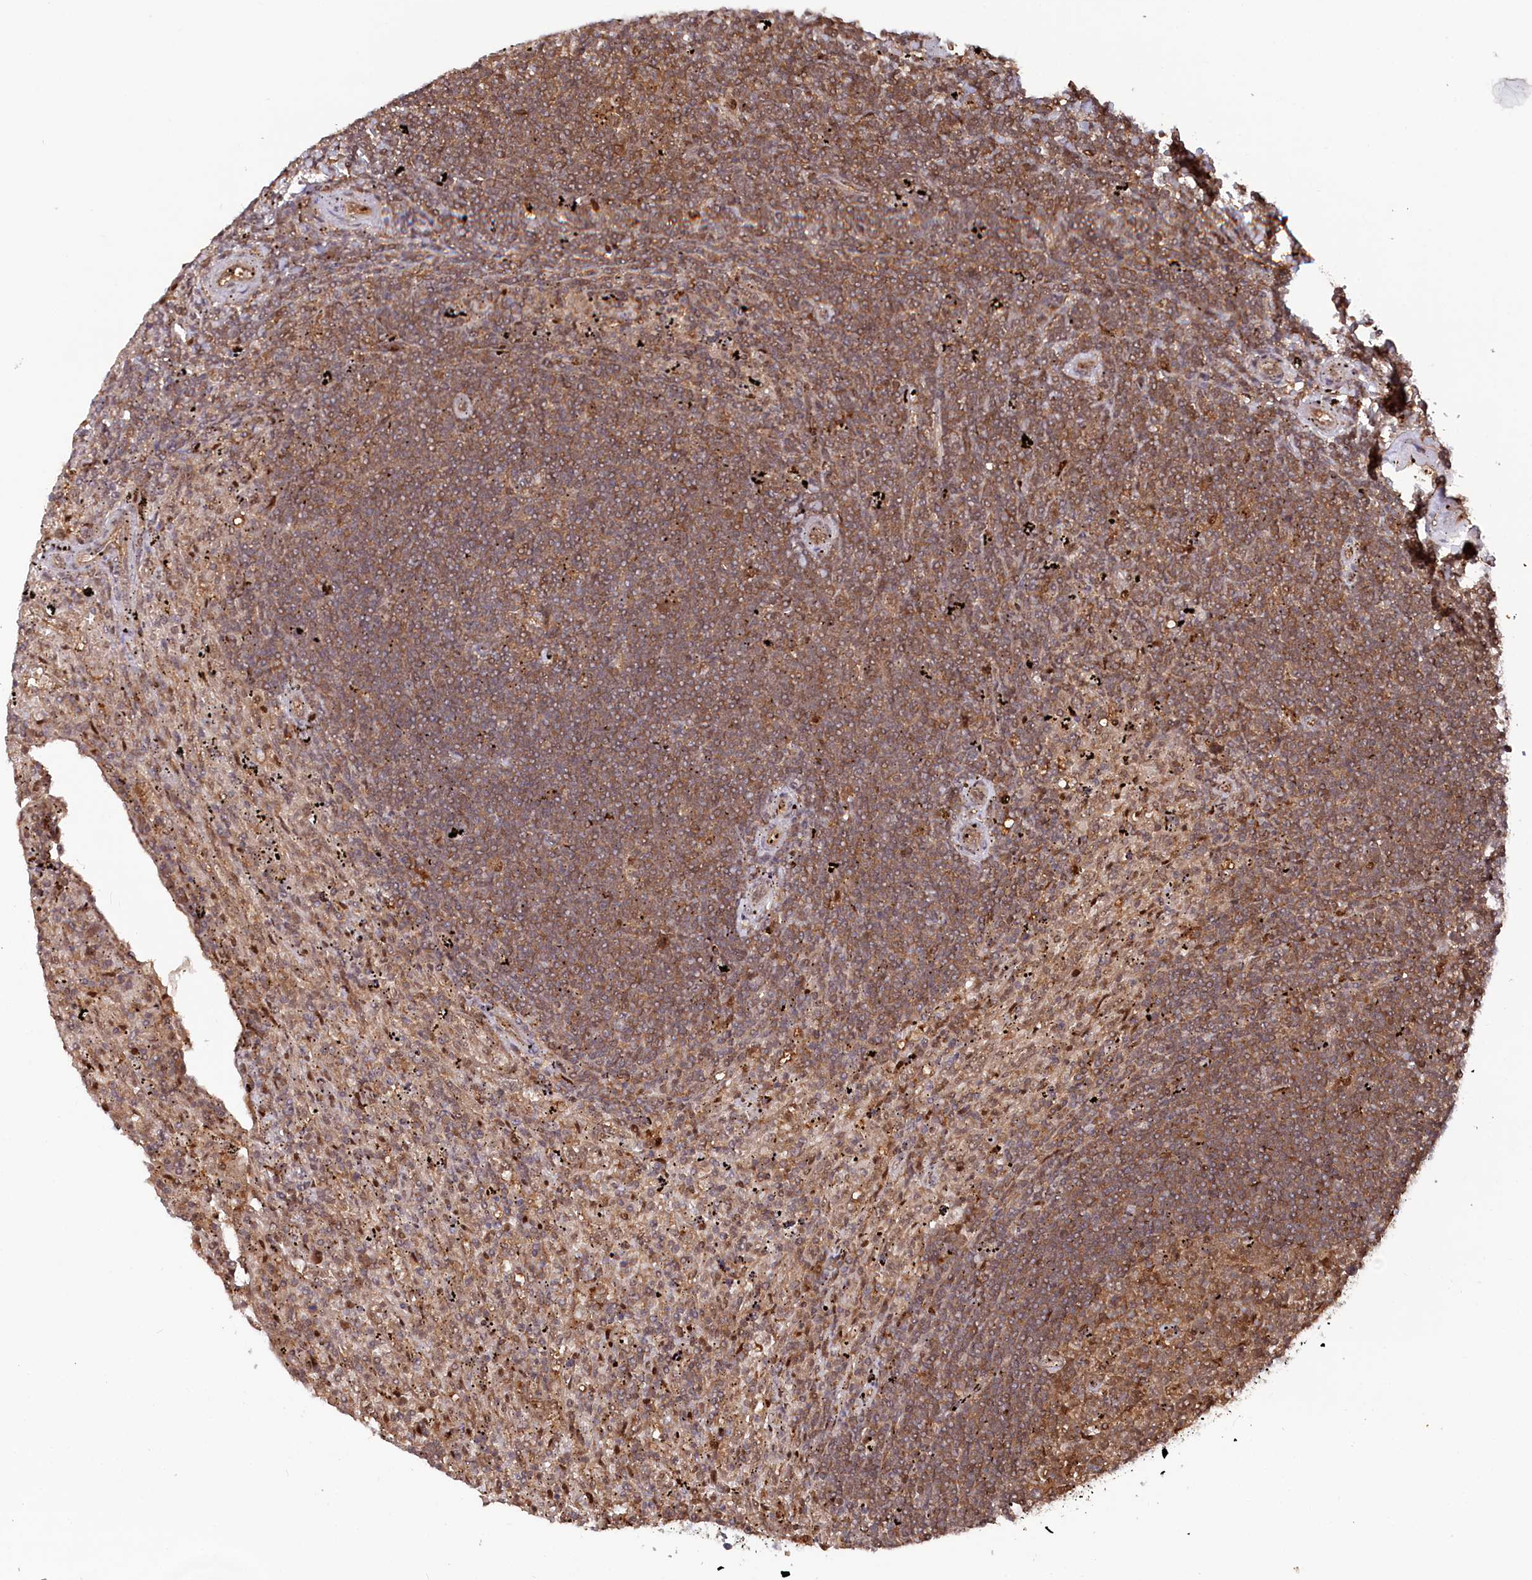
{"staining": {"intensity": "moderate", "quantity": "25%-75%", "location": "cytoplasmic/membranous"}, "tissue": "lymphoma", "cell_type": "Tumor cells", "image_type": "cancer", "snomed": [{"axis": "morphology", "description": "Malignant lymphoma, non-Hodgkin's type, Low grade"}, {"axis": "topography", "description": "Spleen"}], "caption": "Immunohistochemical staining of low-grade malignant lymphoma, non-Hodgkin's type displays moderate cytoplasmic/membranous protein staining in about 25%-75% of tumor cells.", "gene": "PSMA1", "patient": {"sex": "male", "age": 76}}